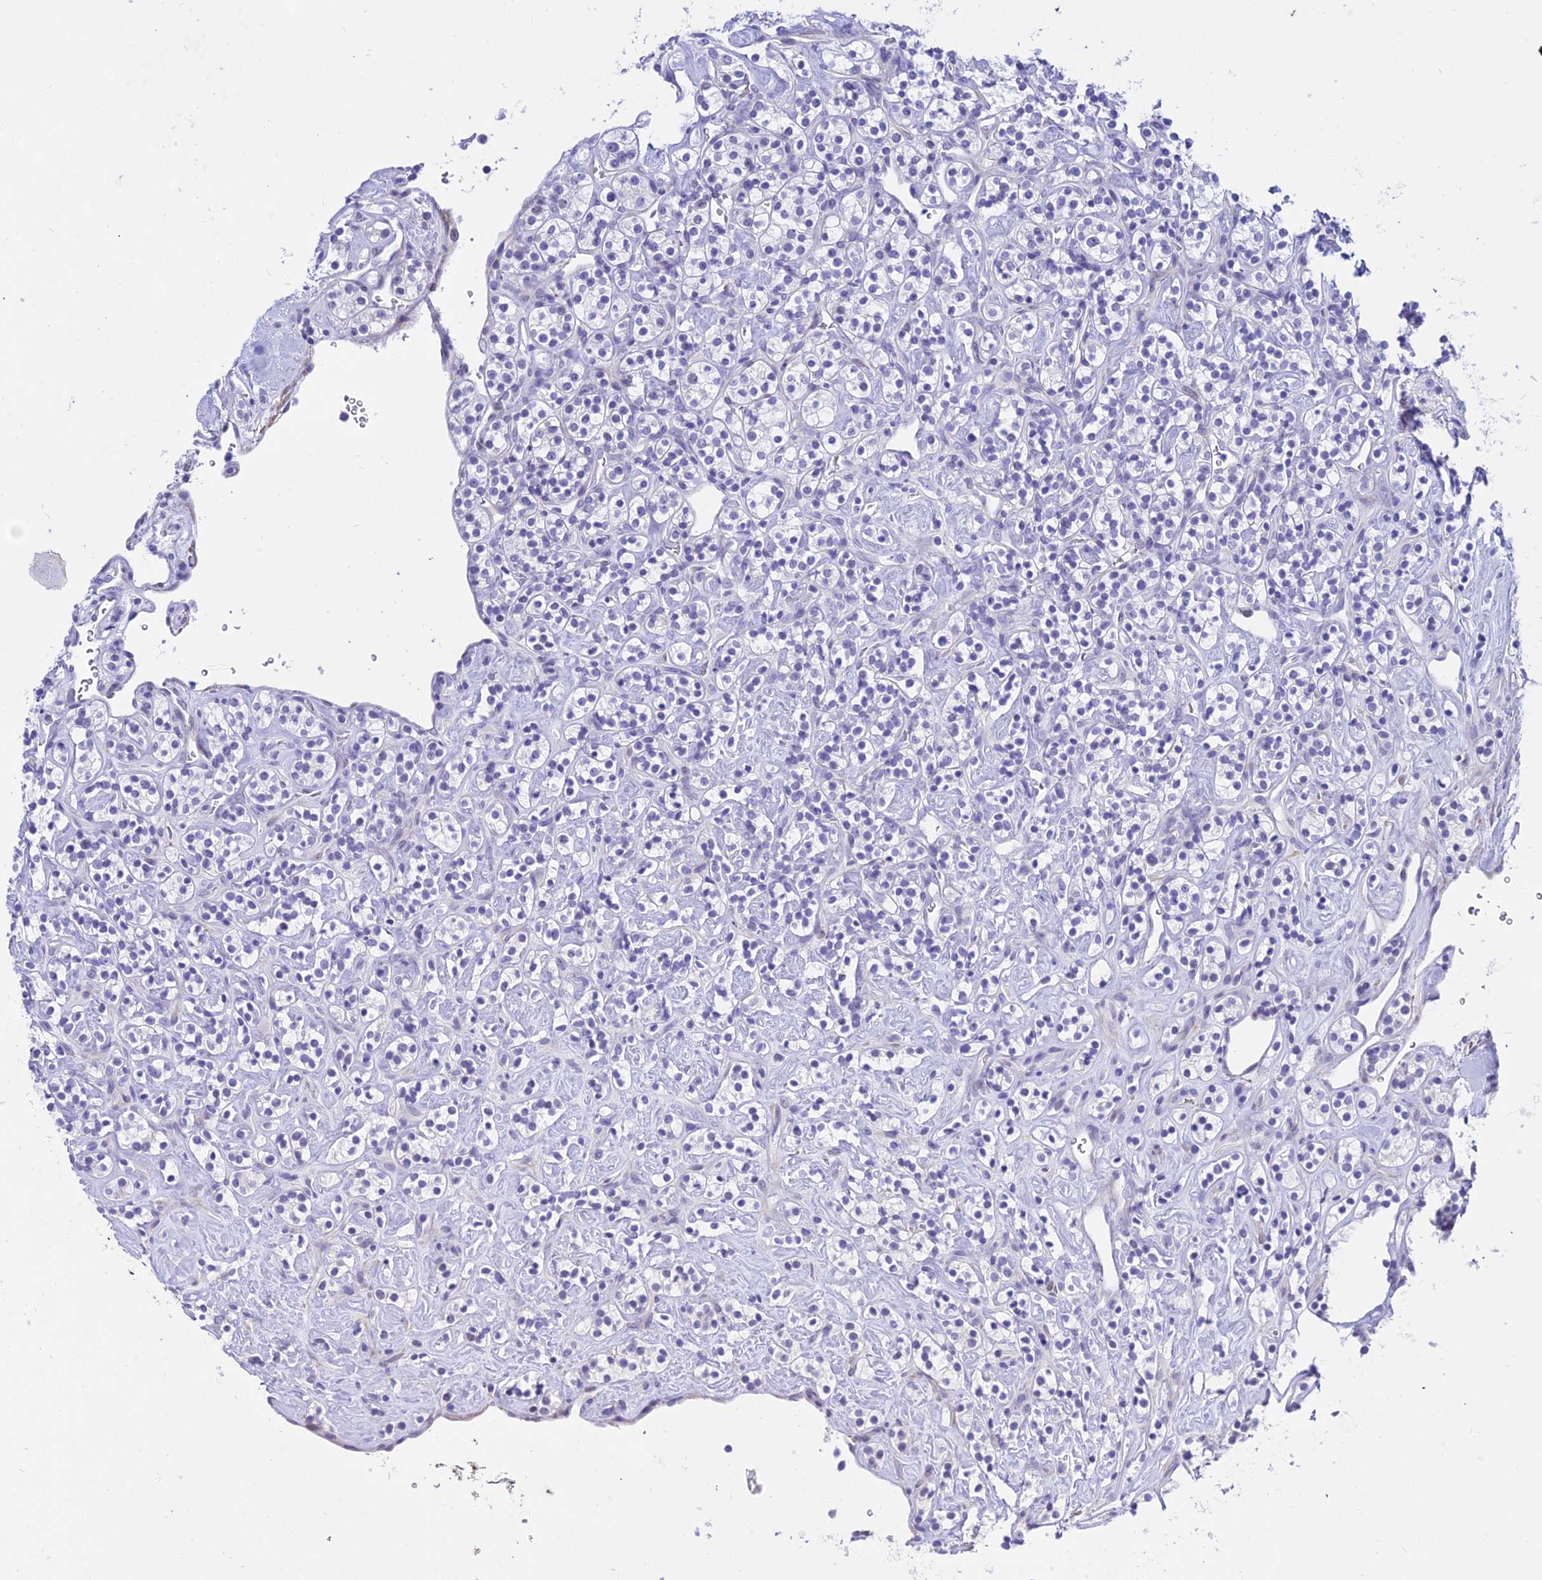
{"staining": {"intensity": "negative", "quantity": "none", "location": "none"}, "tissue": "renal cancer", "cell_type": "Tumor cells", "image_type": "cancer", "snomed": [{"axis": "morphology", "description": "Adenocarcinoma, NOS"}, {"axis": "topography", "description": "Kidney"}], "caption": "Renal cancer was stained to show a protein in brown. There is no significant staining in tumor cells.", "gene": "DEFB107A", "patient": {"sex": "male", "age": 77}}